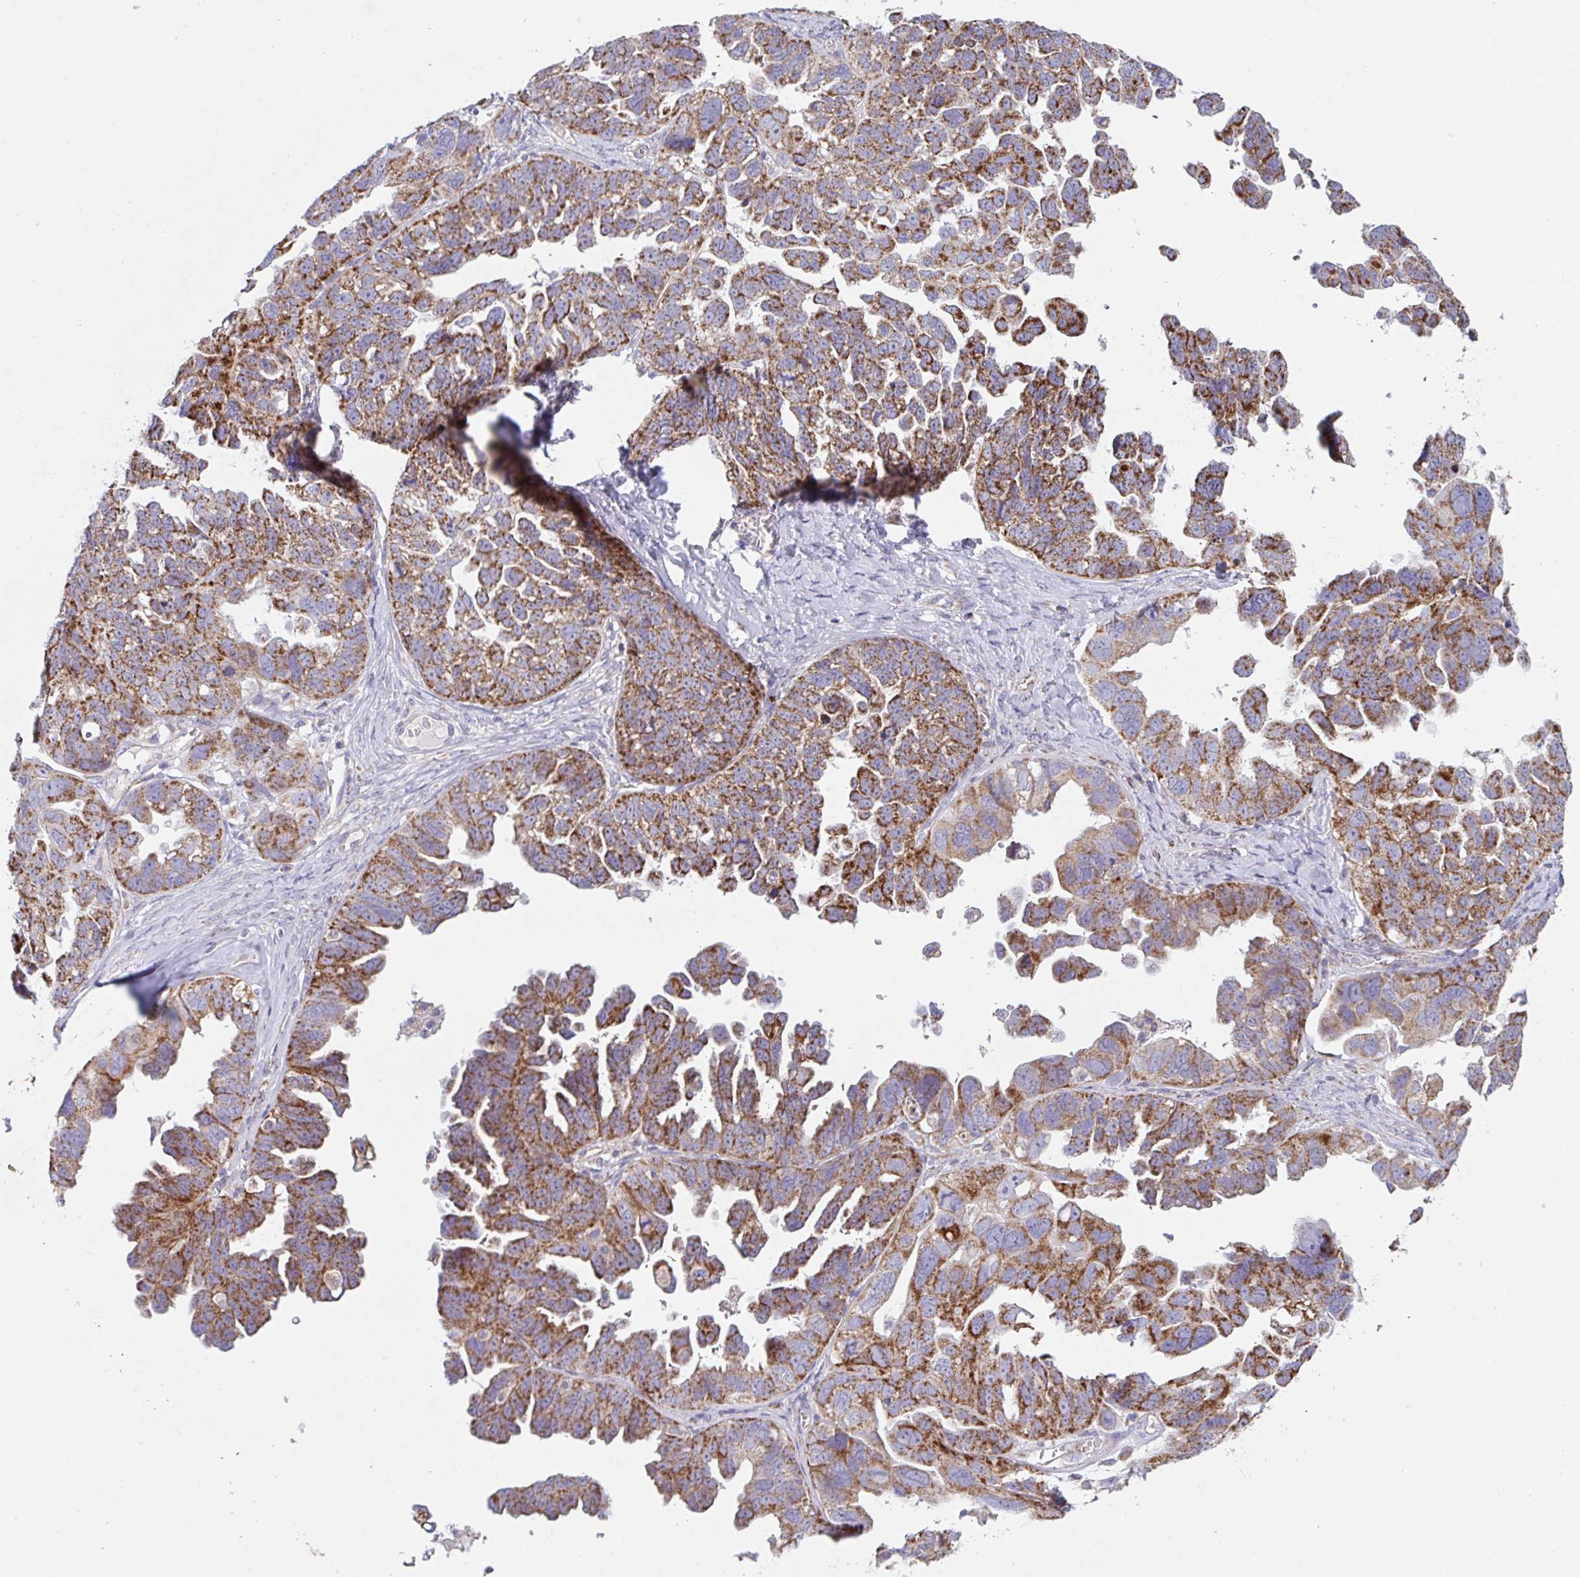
{"staining": {"intensity": "strong", "quantity": ">75%", "location": "cytoplasmic/membranous"}, "tissue": "ovarian cancer", "cell_type": "Tumor cells", "image_type": "cancer", "snomed": [{"axis": "morphology", "description": "Cystadenocarcinoma, serous, NOS"}, {"axis": "topography", "description": "Ovary"}], "caption": "Immunohistochemistry (IHC) of human ovarian cancer displays high levels of strong cytoplasmic/membranous staining in about >75% of tumor cells. (DAB = brown stain, brightfield microscopy at high magnification).", "gene": "BCAT2", "patient": {"sex": "female", "age": 79}}